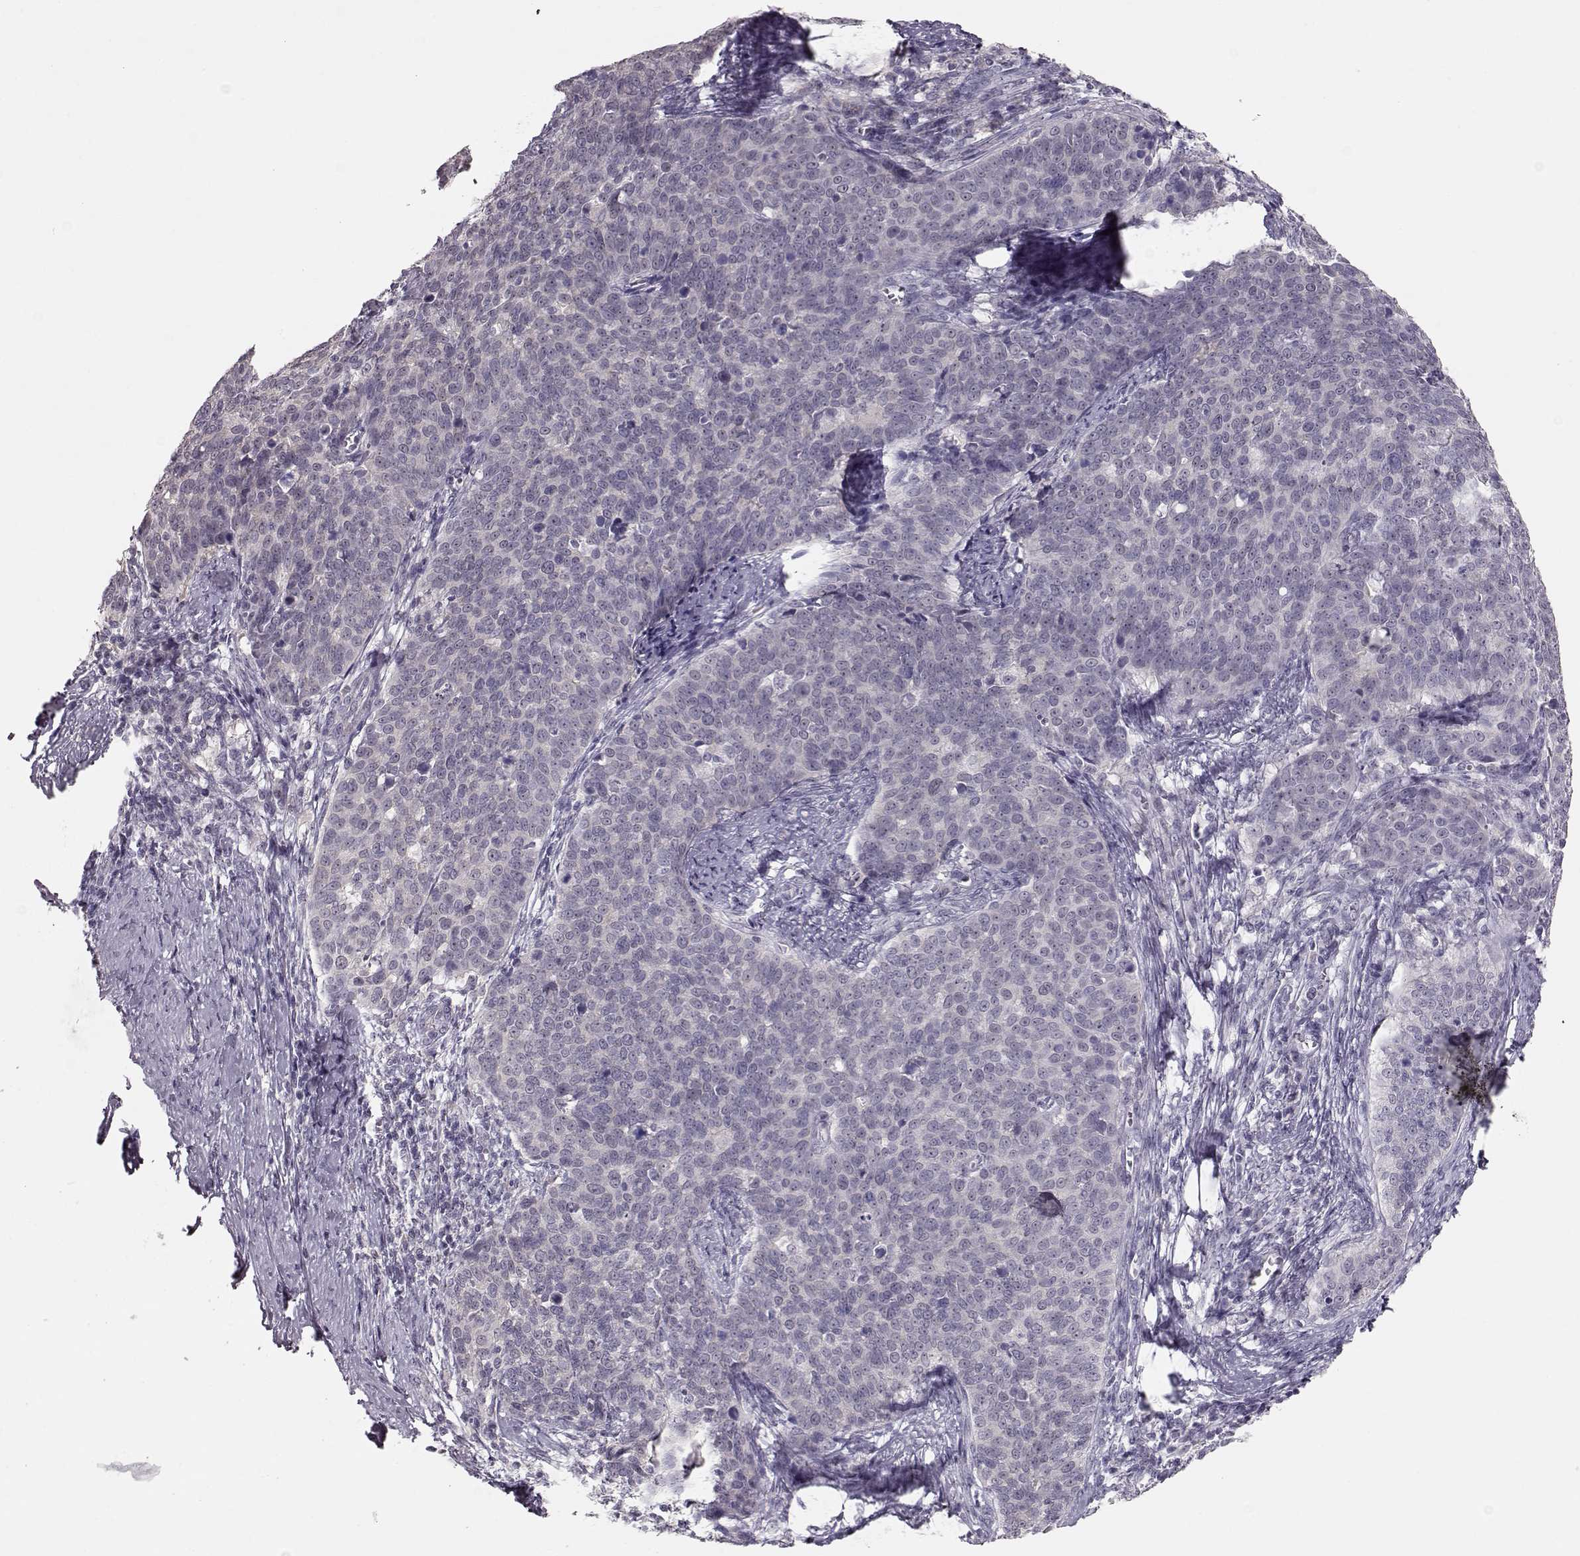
{"staining": {"intensity": "negative", "quantity": "none", "location": "none"}, "tissue": "cervical cancer", "cell_type": "Tumor cells", "image_type": "cancer", "snomed": [{"axis": "morphology", "description": "Squamous cell carcinoma, NOS"}, {"axis": "topography", "description": "Cervix"}], "caption": "Immunohistochemical staining of human squamous cell carcinoma (cervical) shows no significant staining in tumor cells.", "gene": "FAM205A", "patient": {"sex": "female", "age": 39}}